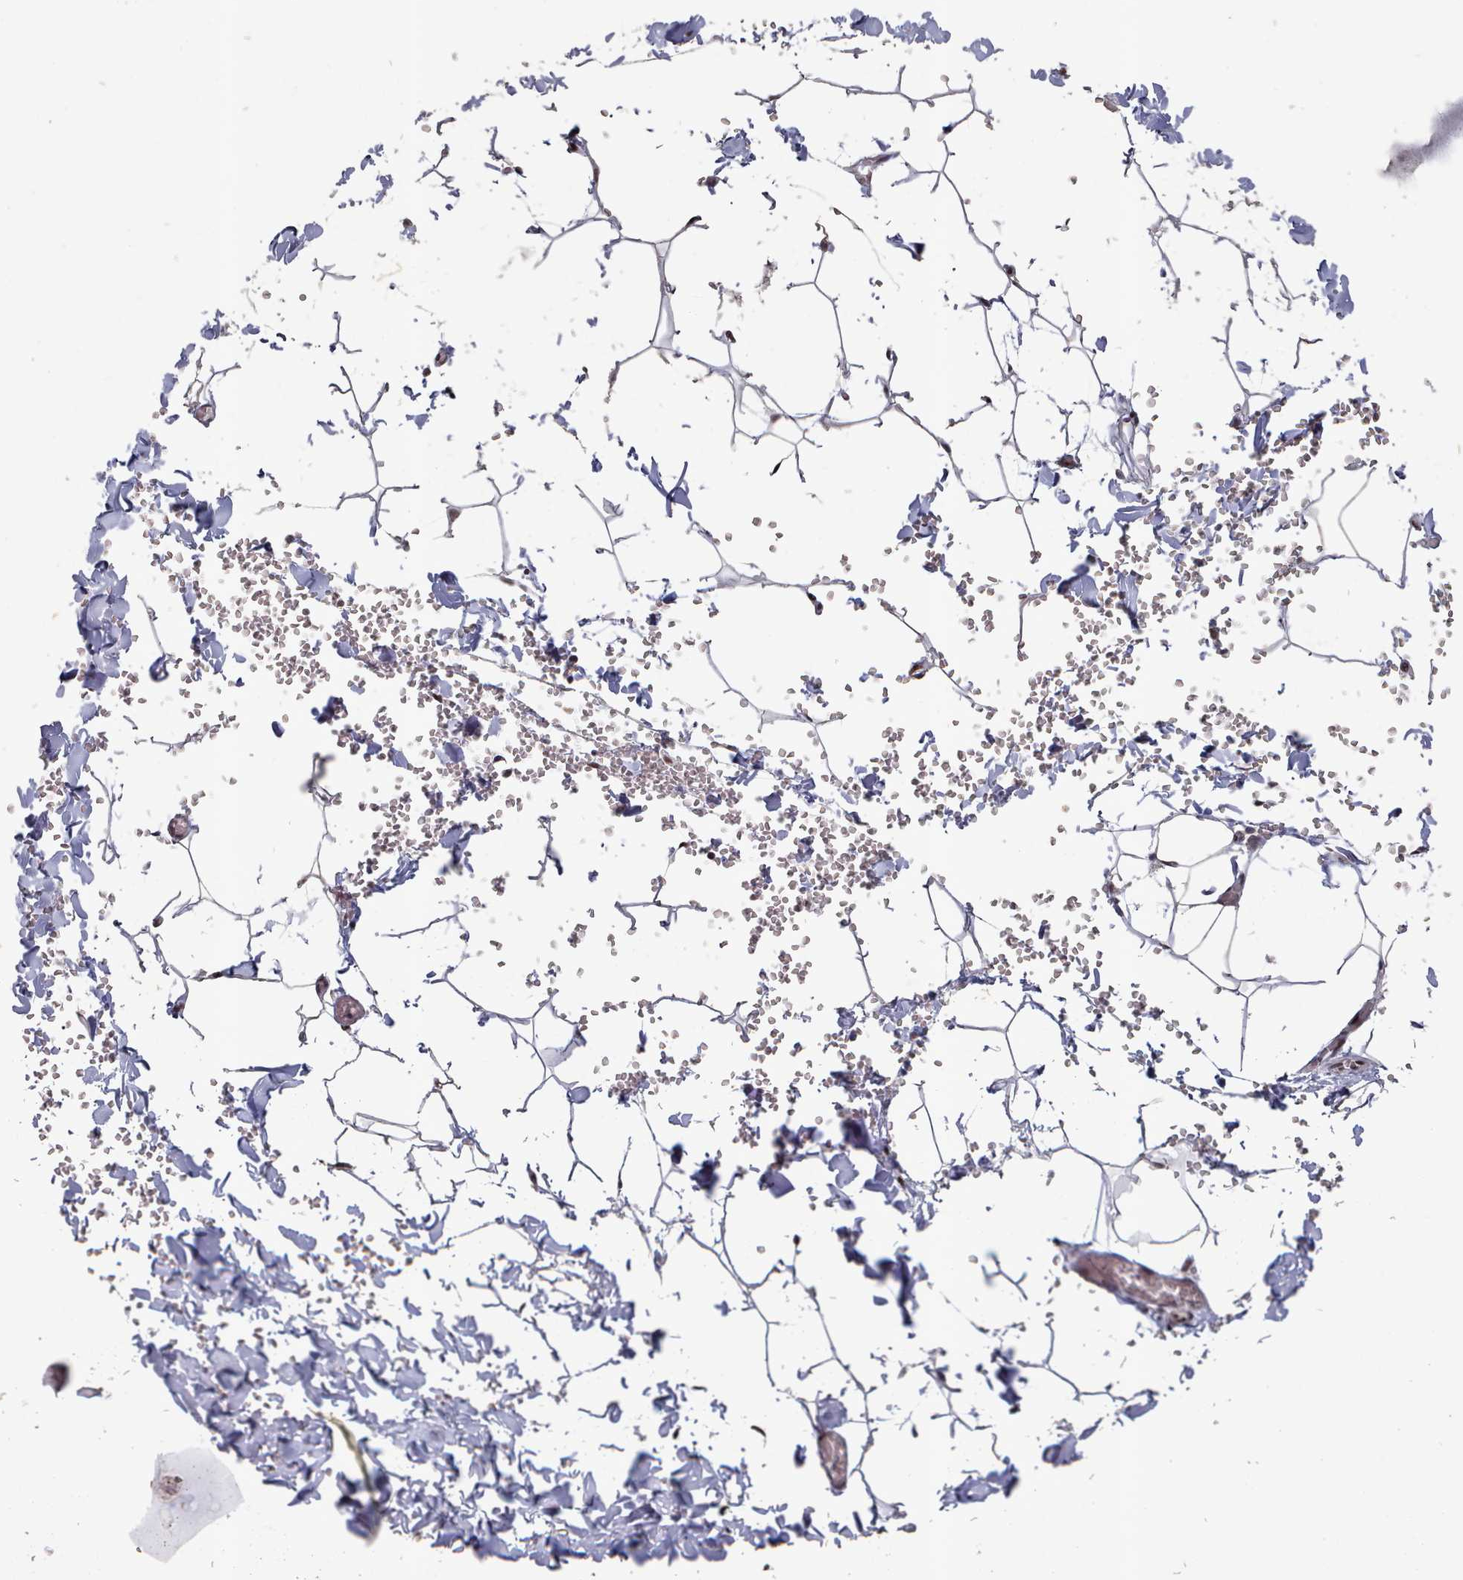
{"staining": {"intensity": "negative", "quantity": "none", "location": "none"}, "tissue": "adipose tissue", "cell_type": "Adipocytes", "image_type": "normal", "snomed": [{"axis": "morphology", "description": "Normal tissue, NOS"}, {"axis": "topography", "description": "Gallbladder"}, {"axis": "topography", "description": "Peripheral nerve tissue"}], "caption": "High magnification brightfield microscopy of benign adipose tissue stained with DAB (3,3'-diaminobenzidine) (brown) and counterstained with hematoxylin (blue): adipocytes show no significant staining. Nuclei are stained in blue.", "gene": "PNRC2", "patient": {"sex": "male", "age": 38}}